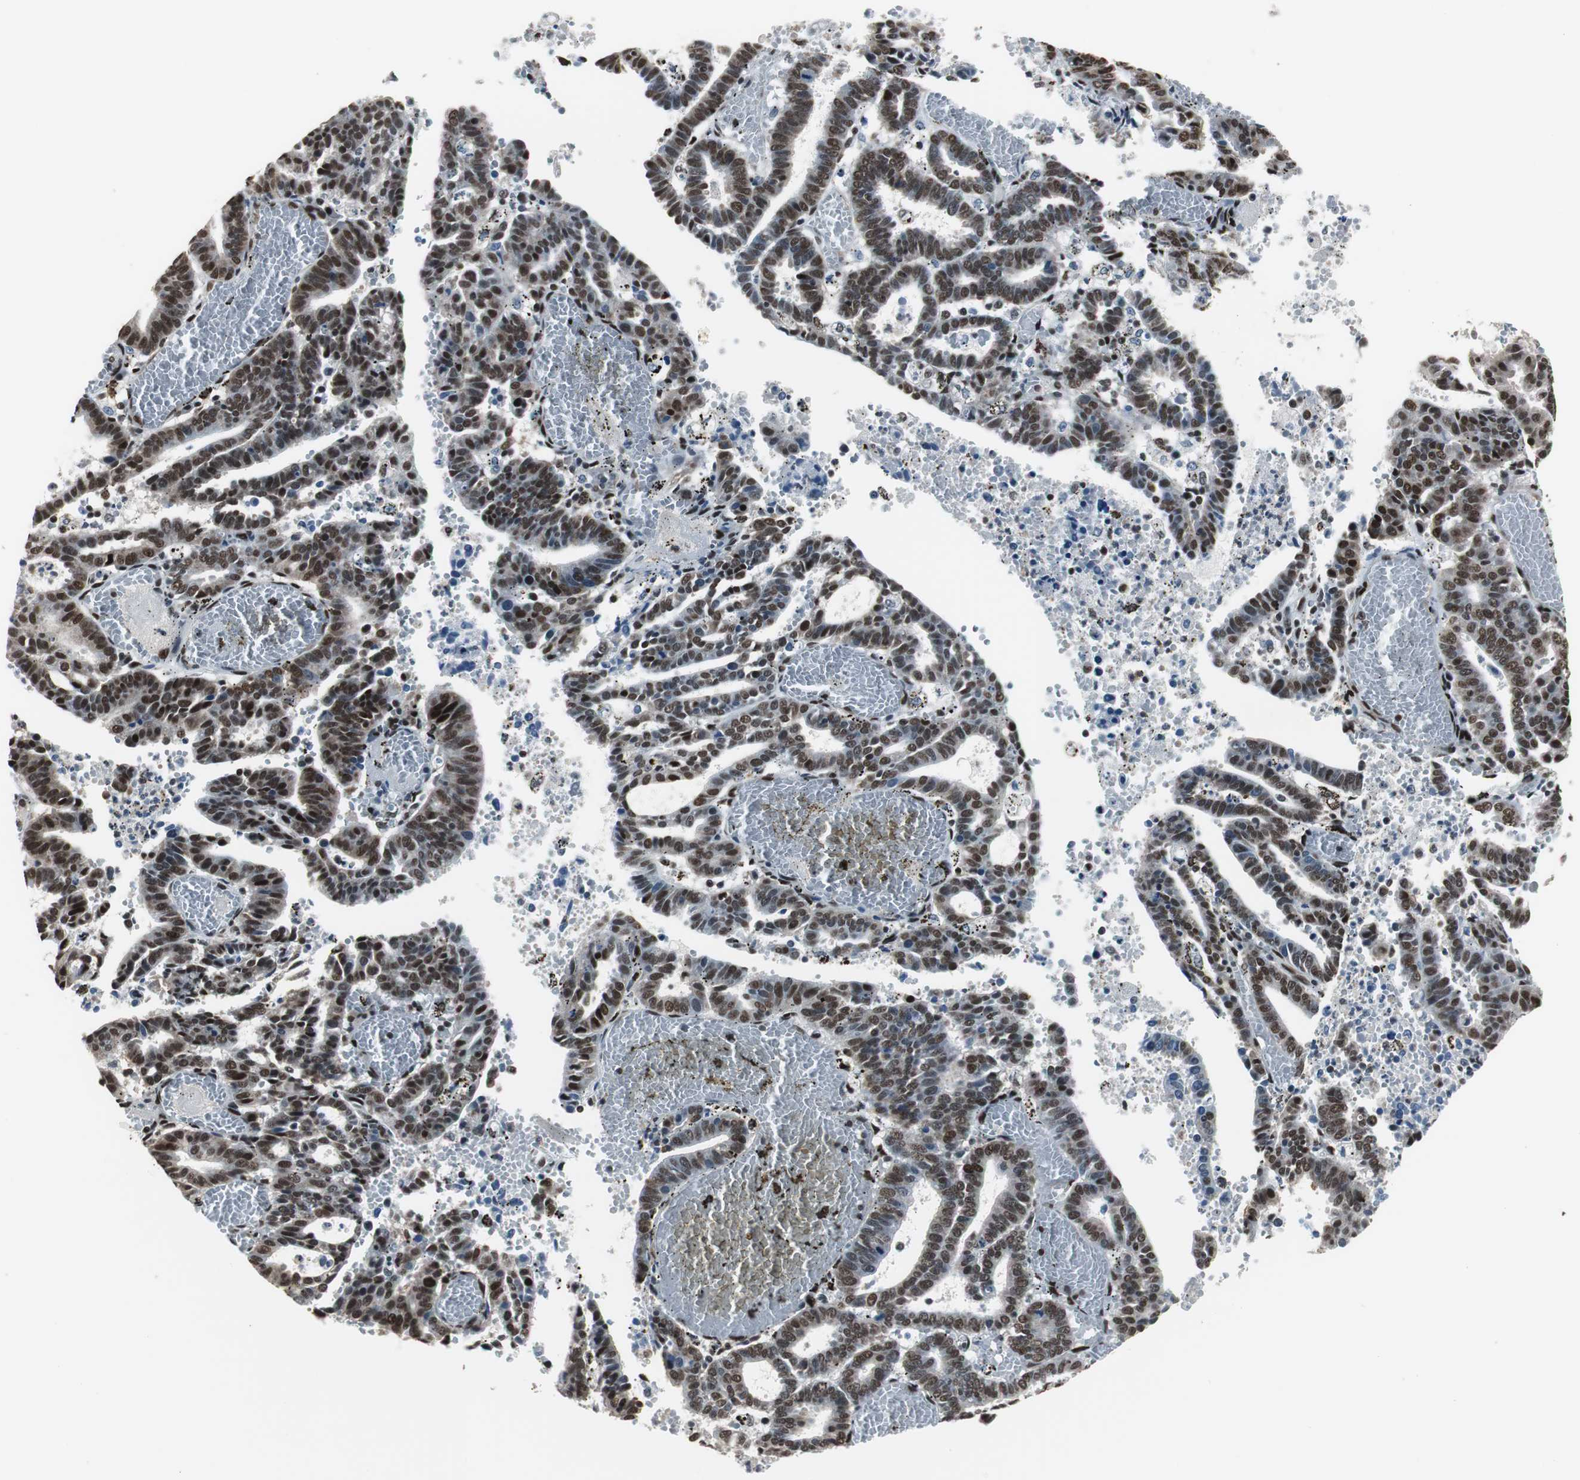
{"staining": {"intensity": "strong", "quantity": ">75%", "location": "nuclear"}, "tissue": "endometrial cancer", "cell_type": "Tumor cells", "image_type": "cancer", "snomed": [{"axis": "morphology", "description": "Adenocarcinoma, NOS"}, {"axis": "topography", "description": "Uterus"}], "caption": "Approximately >75% of tumor cells in human endometrial cancer (adenocarcinoma) reveal strong nuclear protein staining as visualized by brown immunohistochemical staining.", "gene": "CDK9", "patient": {"sex": "female", "age": 83}}